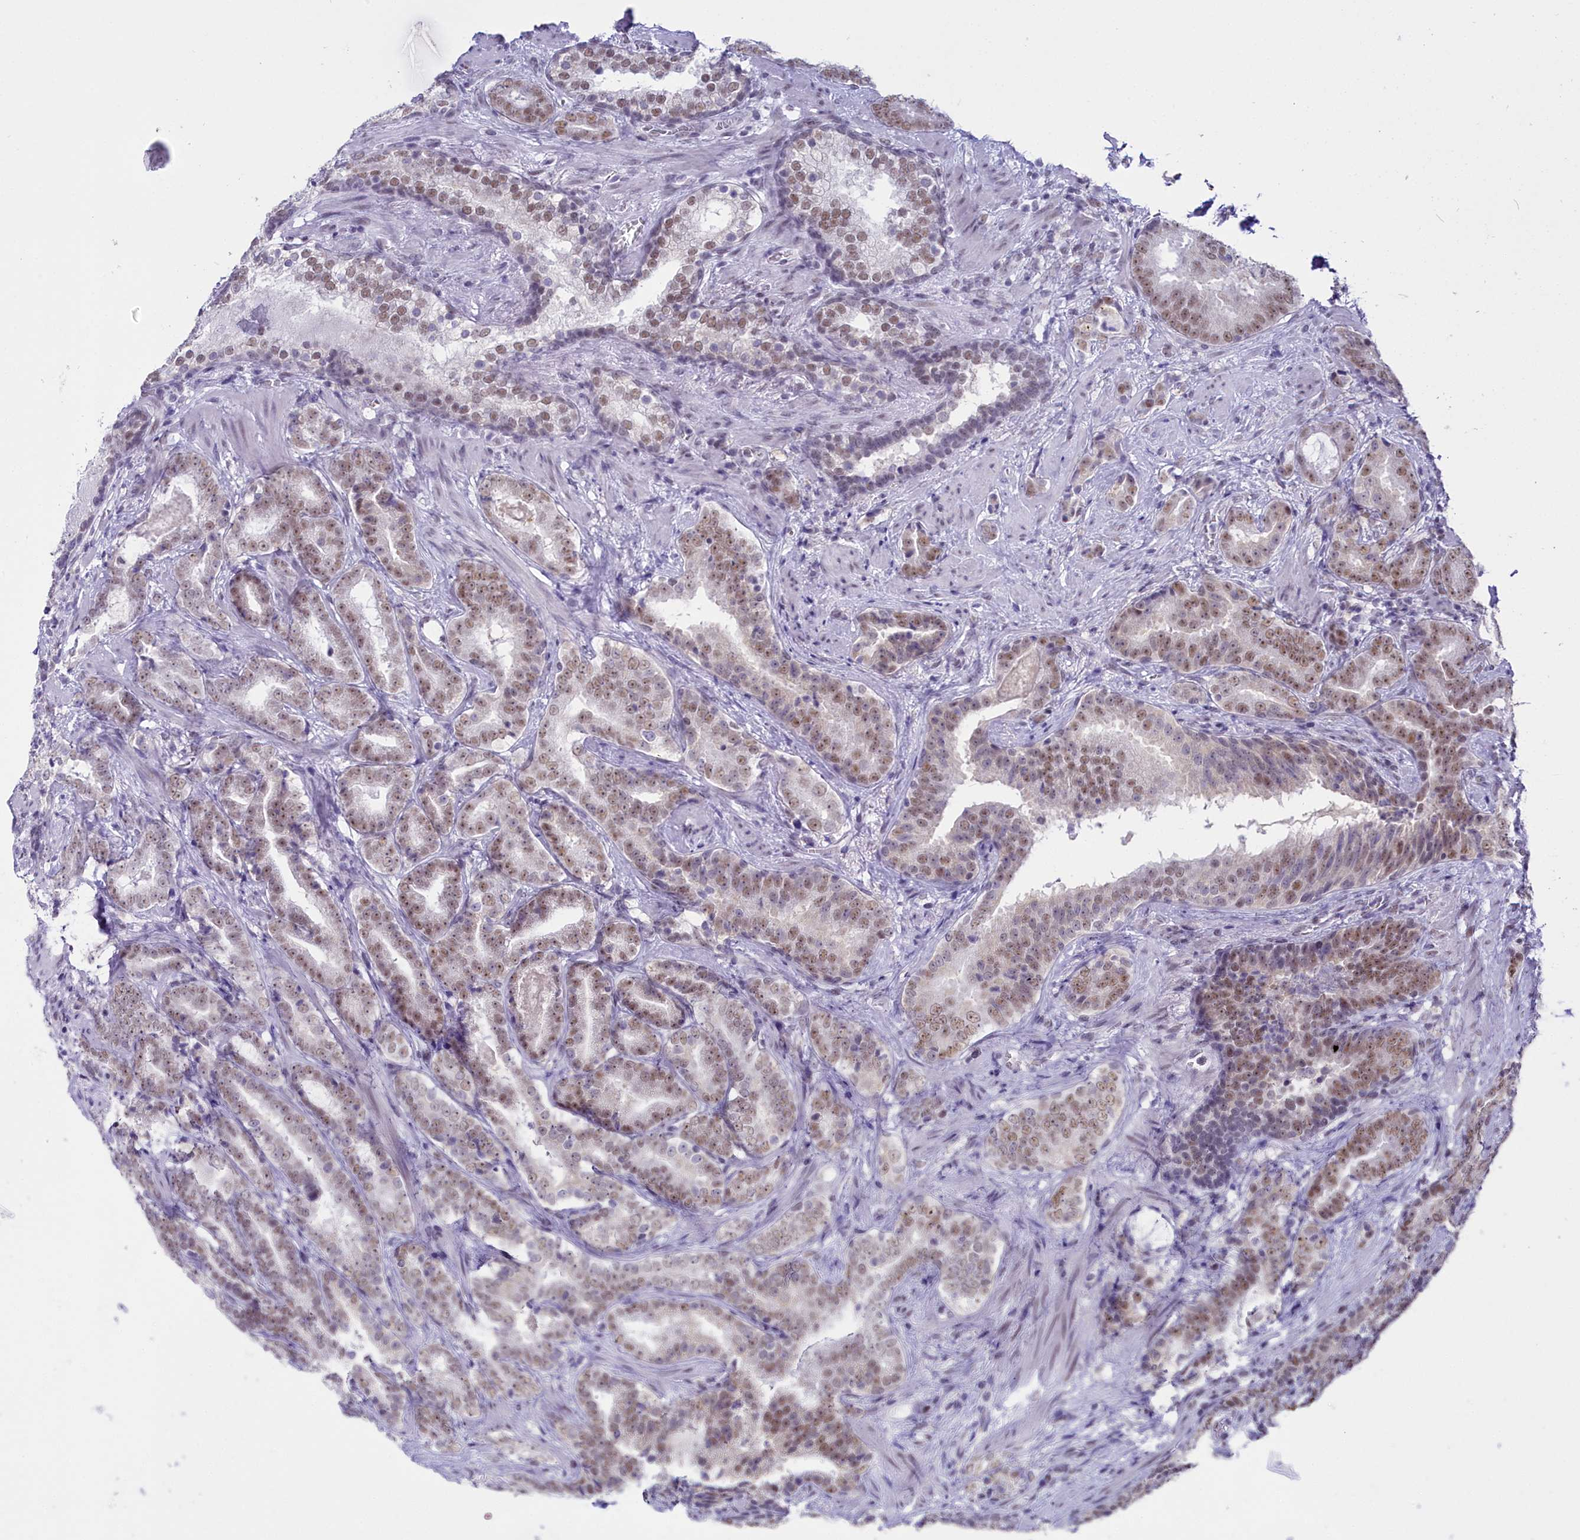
{"staining": {"intensity": "weak", "quantity": ">75%", "location": "nuclear"}, "tissue": "prostate cancer", "cell_type": "Tumor cells", "image_type": "cancer", "snomed": [{"axis": "morphology", "description": "Adenocarcinoma, Low grade"}, {"axis": "topography", "description": "Prostate"}], "caption": "Protein staining demonstrates weak nuclear expression in about >75% of tumor cells in adenocarcinoma (low-grade) (prostate). (brown staining indicates protein expression, while blue staining denotes nuclei).", "gene": "RBM12", "patient": {"sex": "male", "age": 58}}